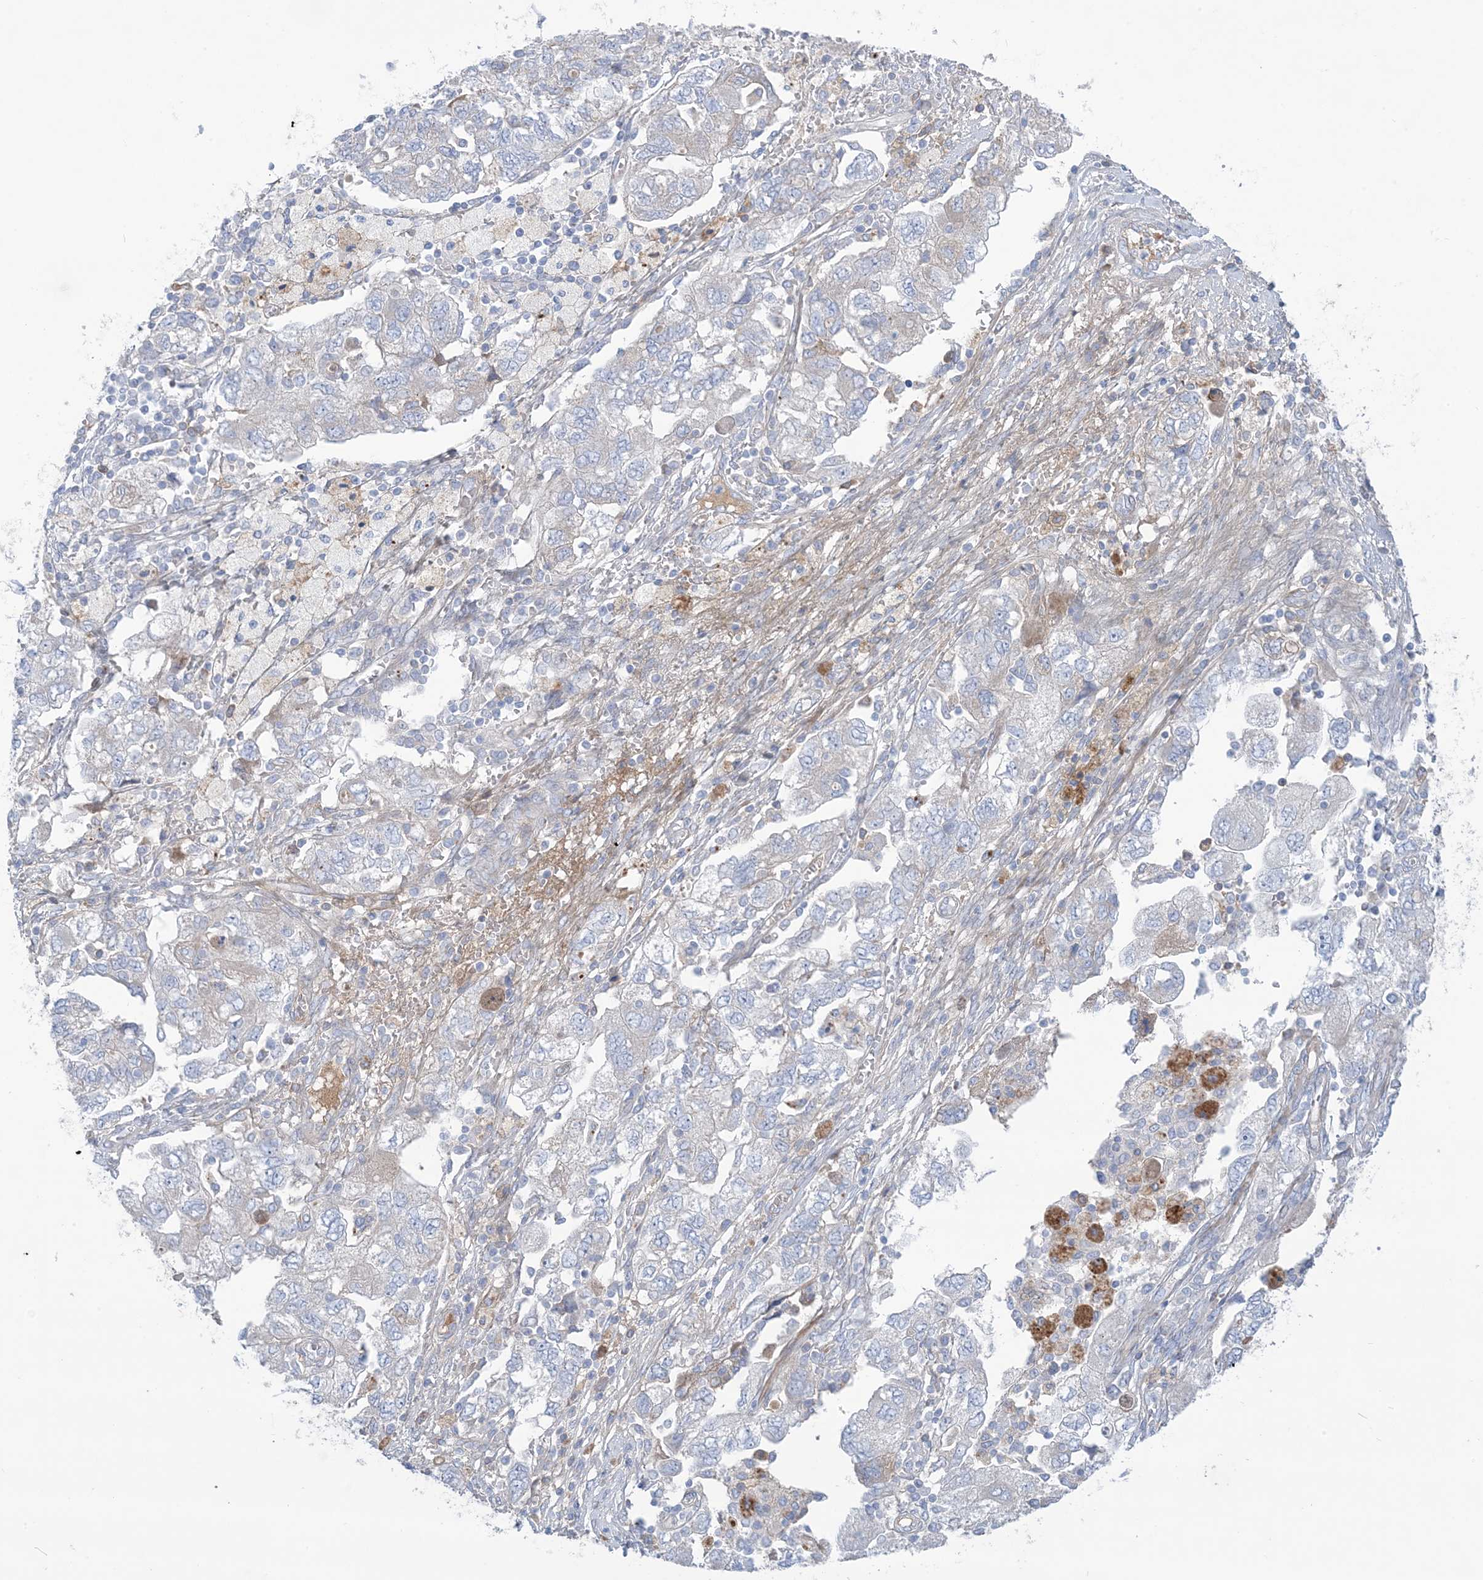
{"staining": {"intensity": "negative", "quantity": "none", "location": "none"}, "tissue": "ovarian cancer", "cell_type": "Tumor cells", "image_type": "cancer", "snomed": [{"axis": "morphology", "description": "Carcinoma, NOS"}, {"axis": "morphology", "description": "Cystadenocarcinoma, serous, NOS"}, {"axis": "topography", "description": "Ovary"}], "caption": "Tumor cells are negative for brown protein staining in ovarian cancer. (DAB (3,3'-diaminobenzidine) IHC, high magnification).", "gene": "ATP11C", "patient": {"sex": "female", "age": 69}}